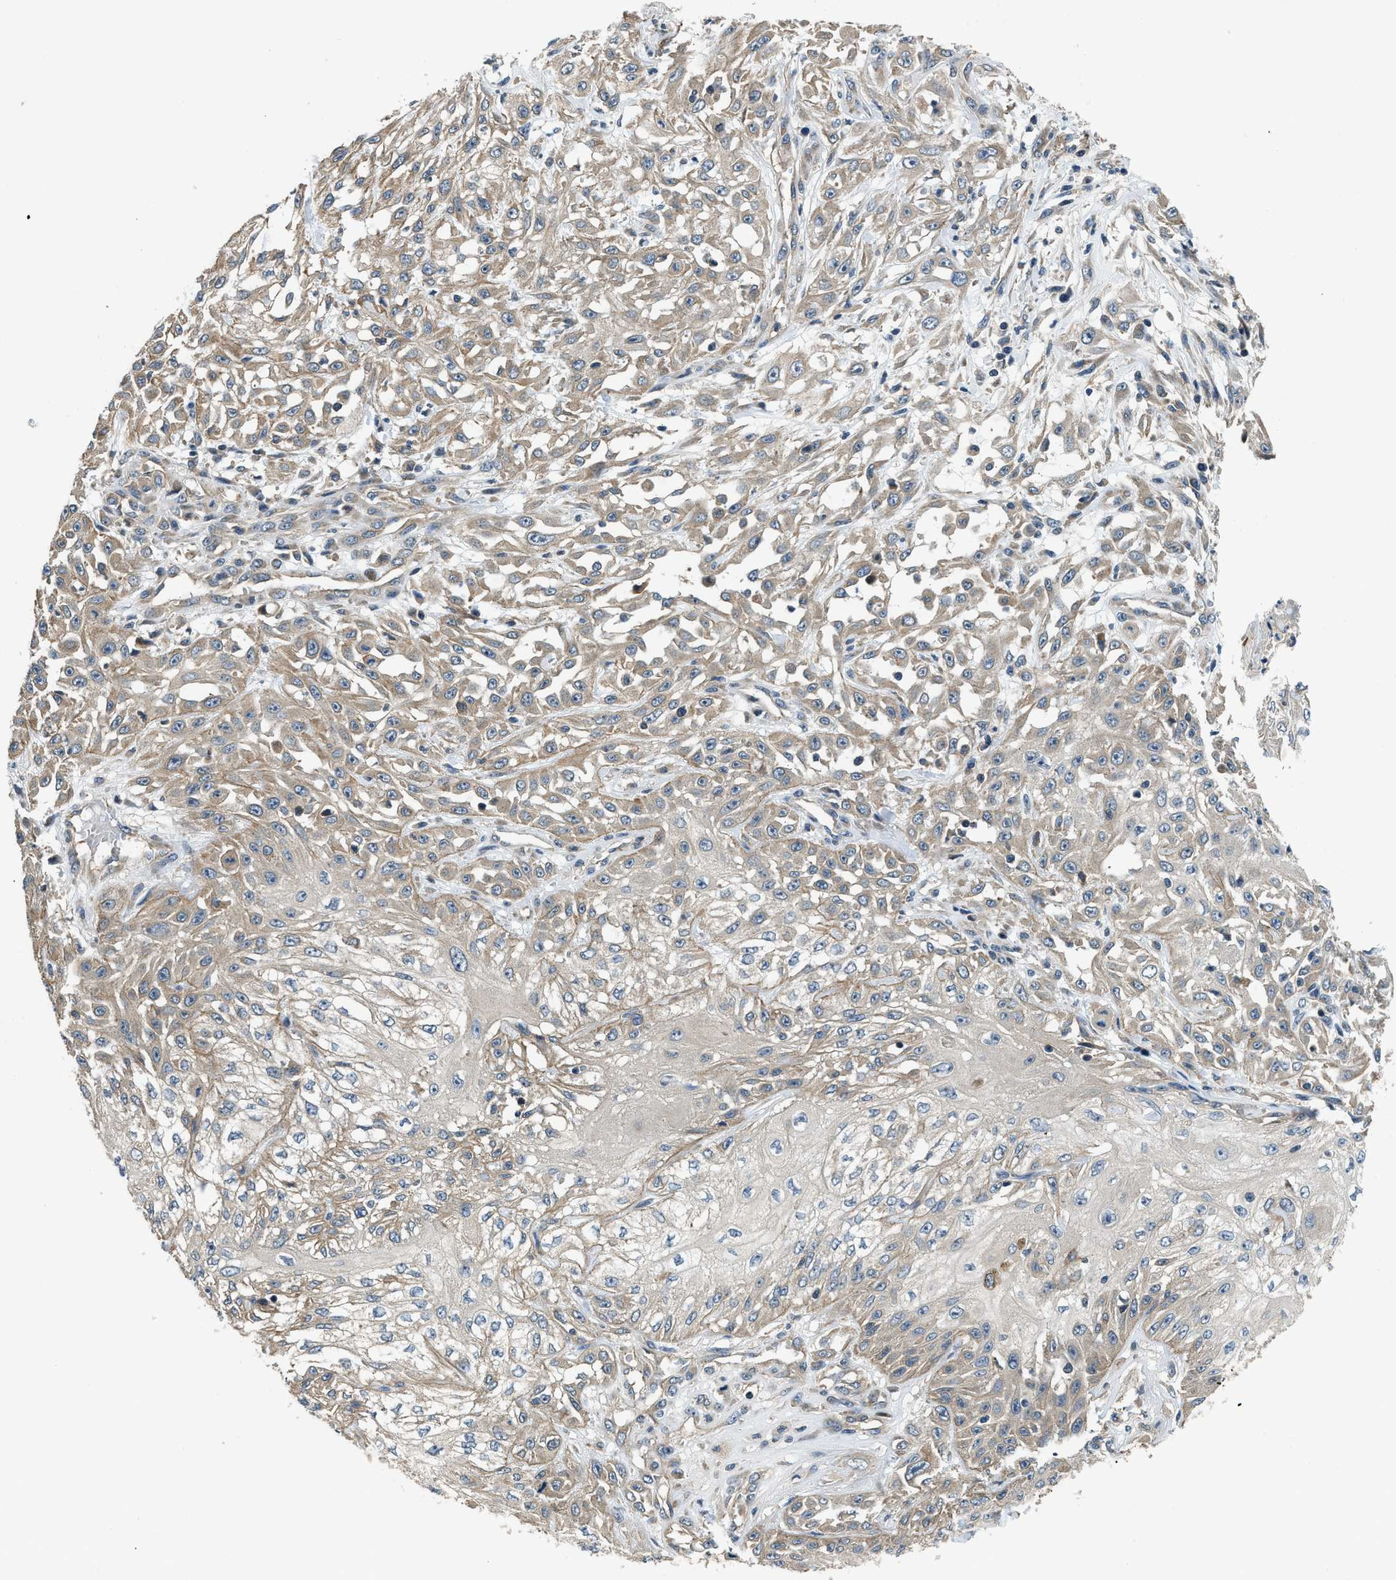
{"staining": {"intensity": "weak", "quantity": ">75%", "location": "cytoplasmic/membranous"}, "tissue": "skin cancer", "cell_type": "Tumor cells", "image_type": "cancer", "snomed": [{"axis": "morphology", "description": "Squamous cell carcinoma, NOS"}, {"axis": "morphology", "description": "Squamous cell carcinoma, metastatic, NOS"}, {"axis": "topography", "description": "Skin"}, {"axis": "topography", "description": "Lymph node"}], "caption": "Squamous cell carcinoma (skin) tissue exhibits weak cytoplasmic/membranous expression in about >75% of tumor cells, visualized by immunohistochemistry. Immunohistochemistry (ihc) stains the protein in brown and the nuclei are stained blue.", "gene": "IL3RA", "patient": {"sex": "male", "age": 75}}